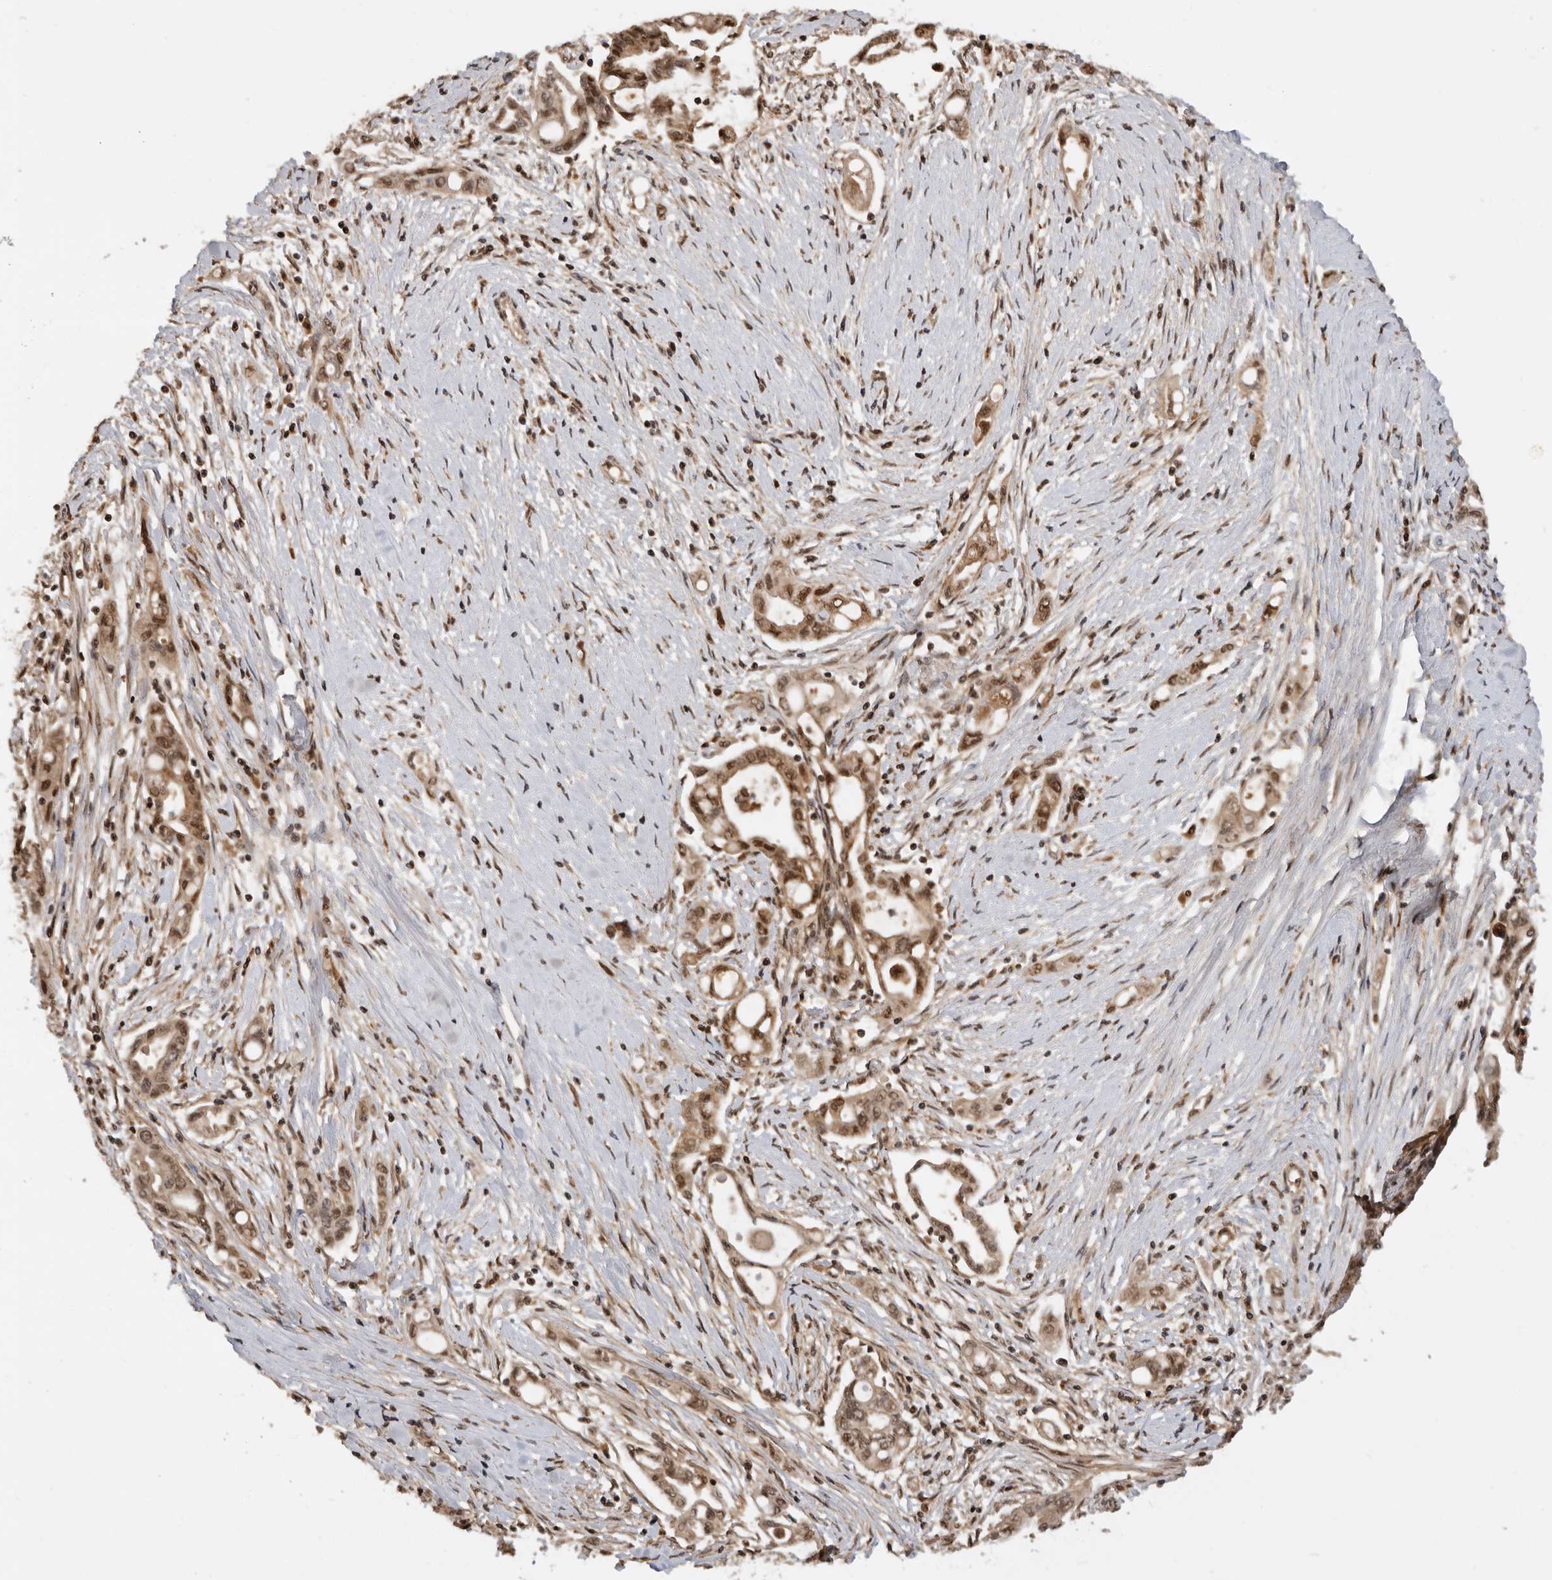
{"staining": {"intensity": "moderate", "quantity": ">75%", "location": "cytoplasmic/membranous,nuclear"}, "tissue": "pancreatic cancer", "cell_type": "Tumor cells", "image_type": "cancer", "snomed": [{"axis": "morphology", "description": "Adenocarcinoma, NOS"}, {"axis": "topography", "description": "Pancreas"}], "caption": "Immunohistochemistry (IHC) of pancreatic cancer (adenocarcinoma) reveals medium levels of moderate cytoplasmic/membranous and nuclear expression in about >75% of tumor cells.", "gene": "ADPRS", "patient": {"sex": "female", "age": 57}}